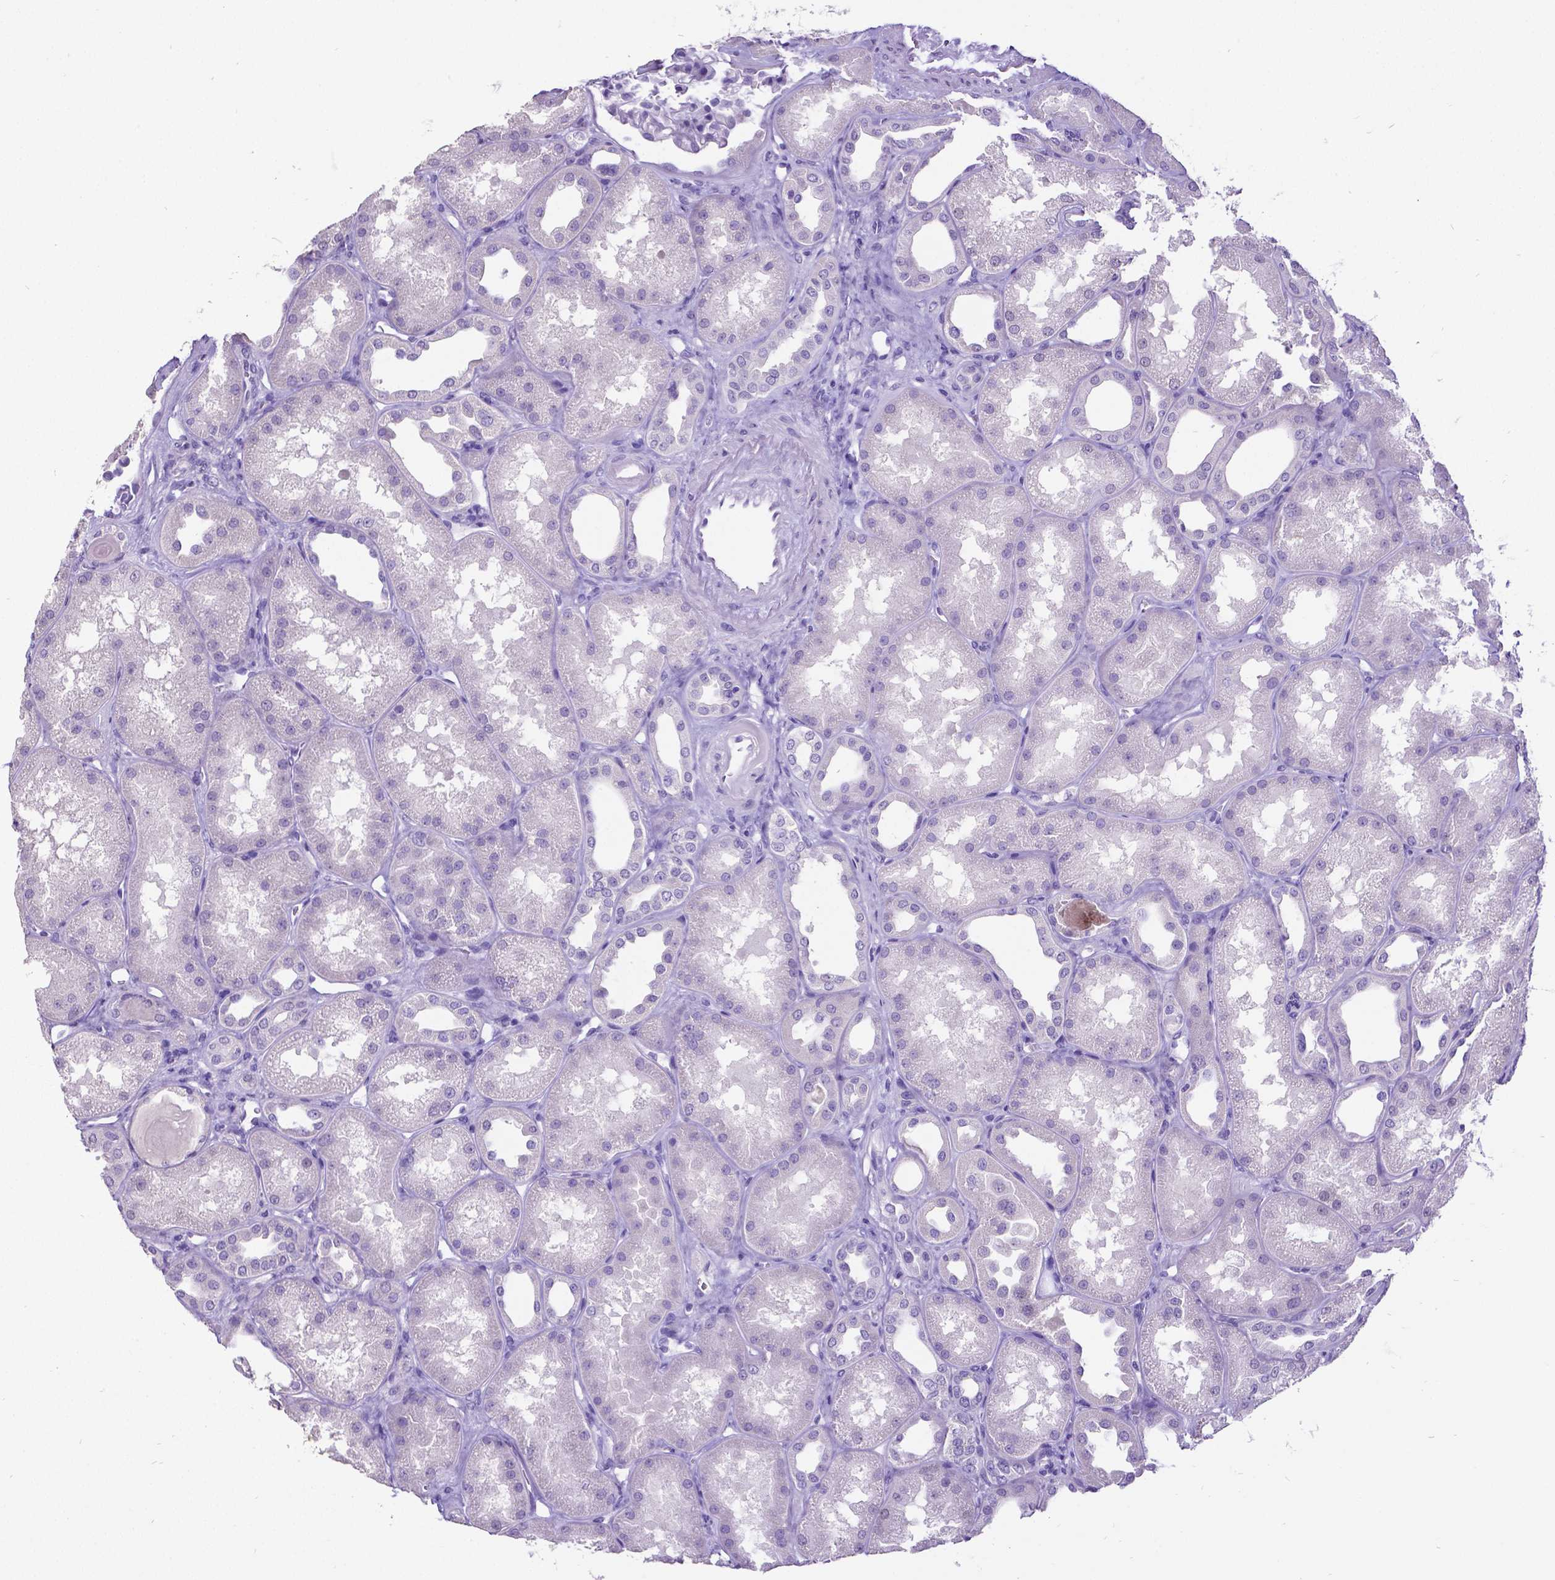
{"staining": {"intensity": "negative", "quantity": "none", "location": "none"}, "tissue": "kidney", "cell_type": "Cells in glomeruli", "image_type": "normal", "snomed": [{"axis": "morphology", "description": "Normal tissue, NOS"}, {"axis": "topography", "description": "Kidney"}], "caption": "Normal kidney was stained to show a protein in brown. There is no significant positivity in cells in glomeruli. (DAB (3,3'-diaminobenzidine) immunohistochemistry, high magnification).", "gene": "SATB2", "patient": {"sex": "male", "age": 61}}